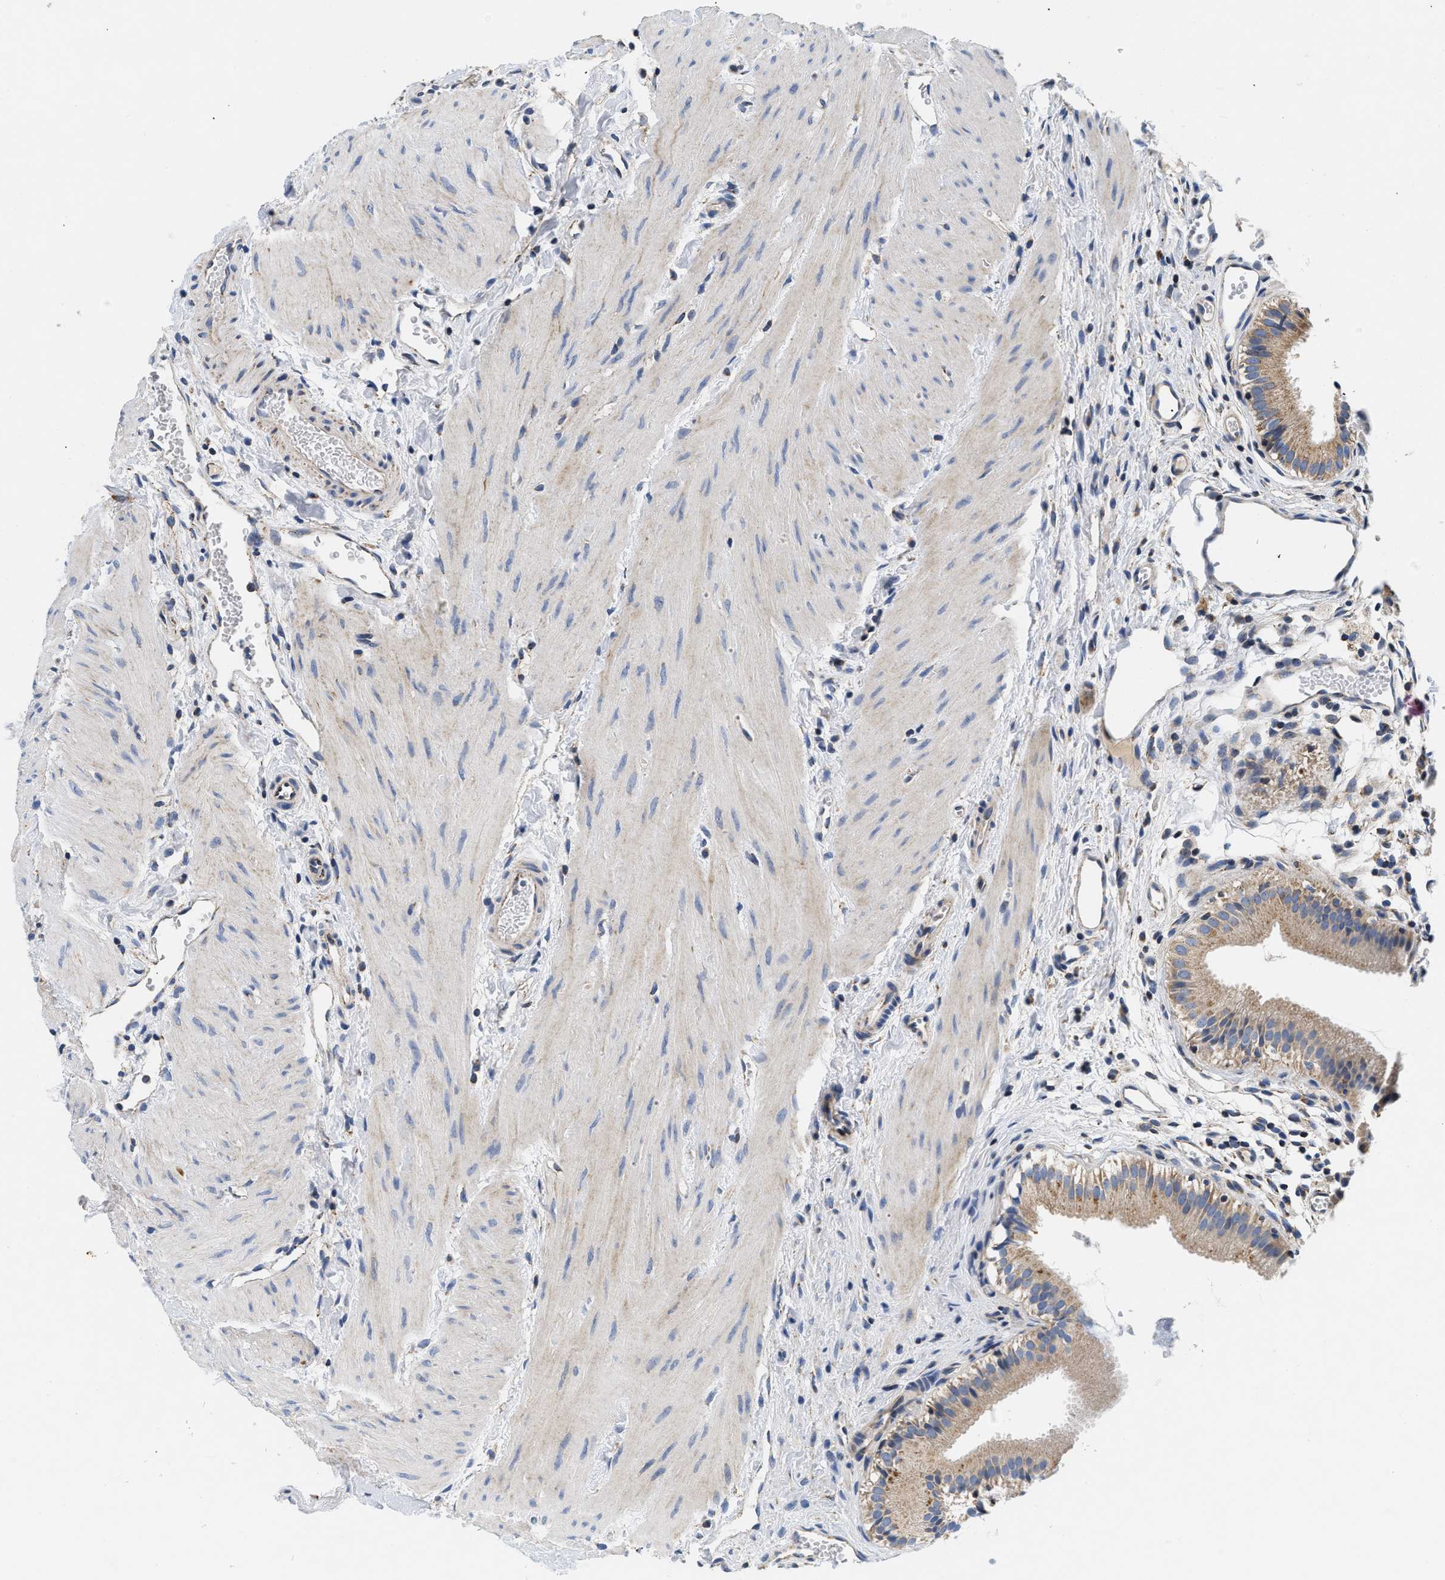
{"staining": {"intensity": "moderate", "quantity": ">75%", "location": "cytoplasmic/membranous"}, "tissue": "gallbladder", "cell_type": "Glandular cells", "image_type": "normal", "snomed": [{"axis": "morphology", "description": "Normal tissue, NOS"}, {"axis": "topography", "description": "Gallbladder"}], "caption": "An immunohistochemistry photomicrograph of unremarkable tissue is shown. Protein staining in brown shows moderate cytoplasmic/membranous positivity in gallbladder within glandular cells. (Brightfield microscopy of DAB IHC at high magnification).", "gene": "PDP1", "patient": {"sex": "female", "age": 26}}